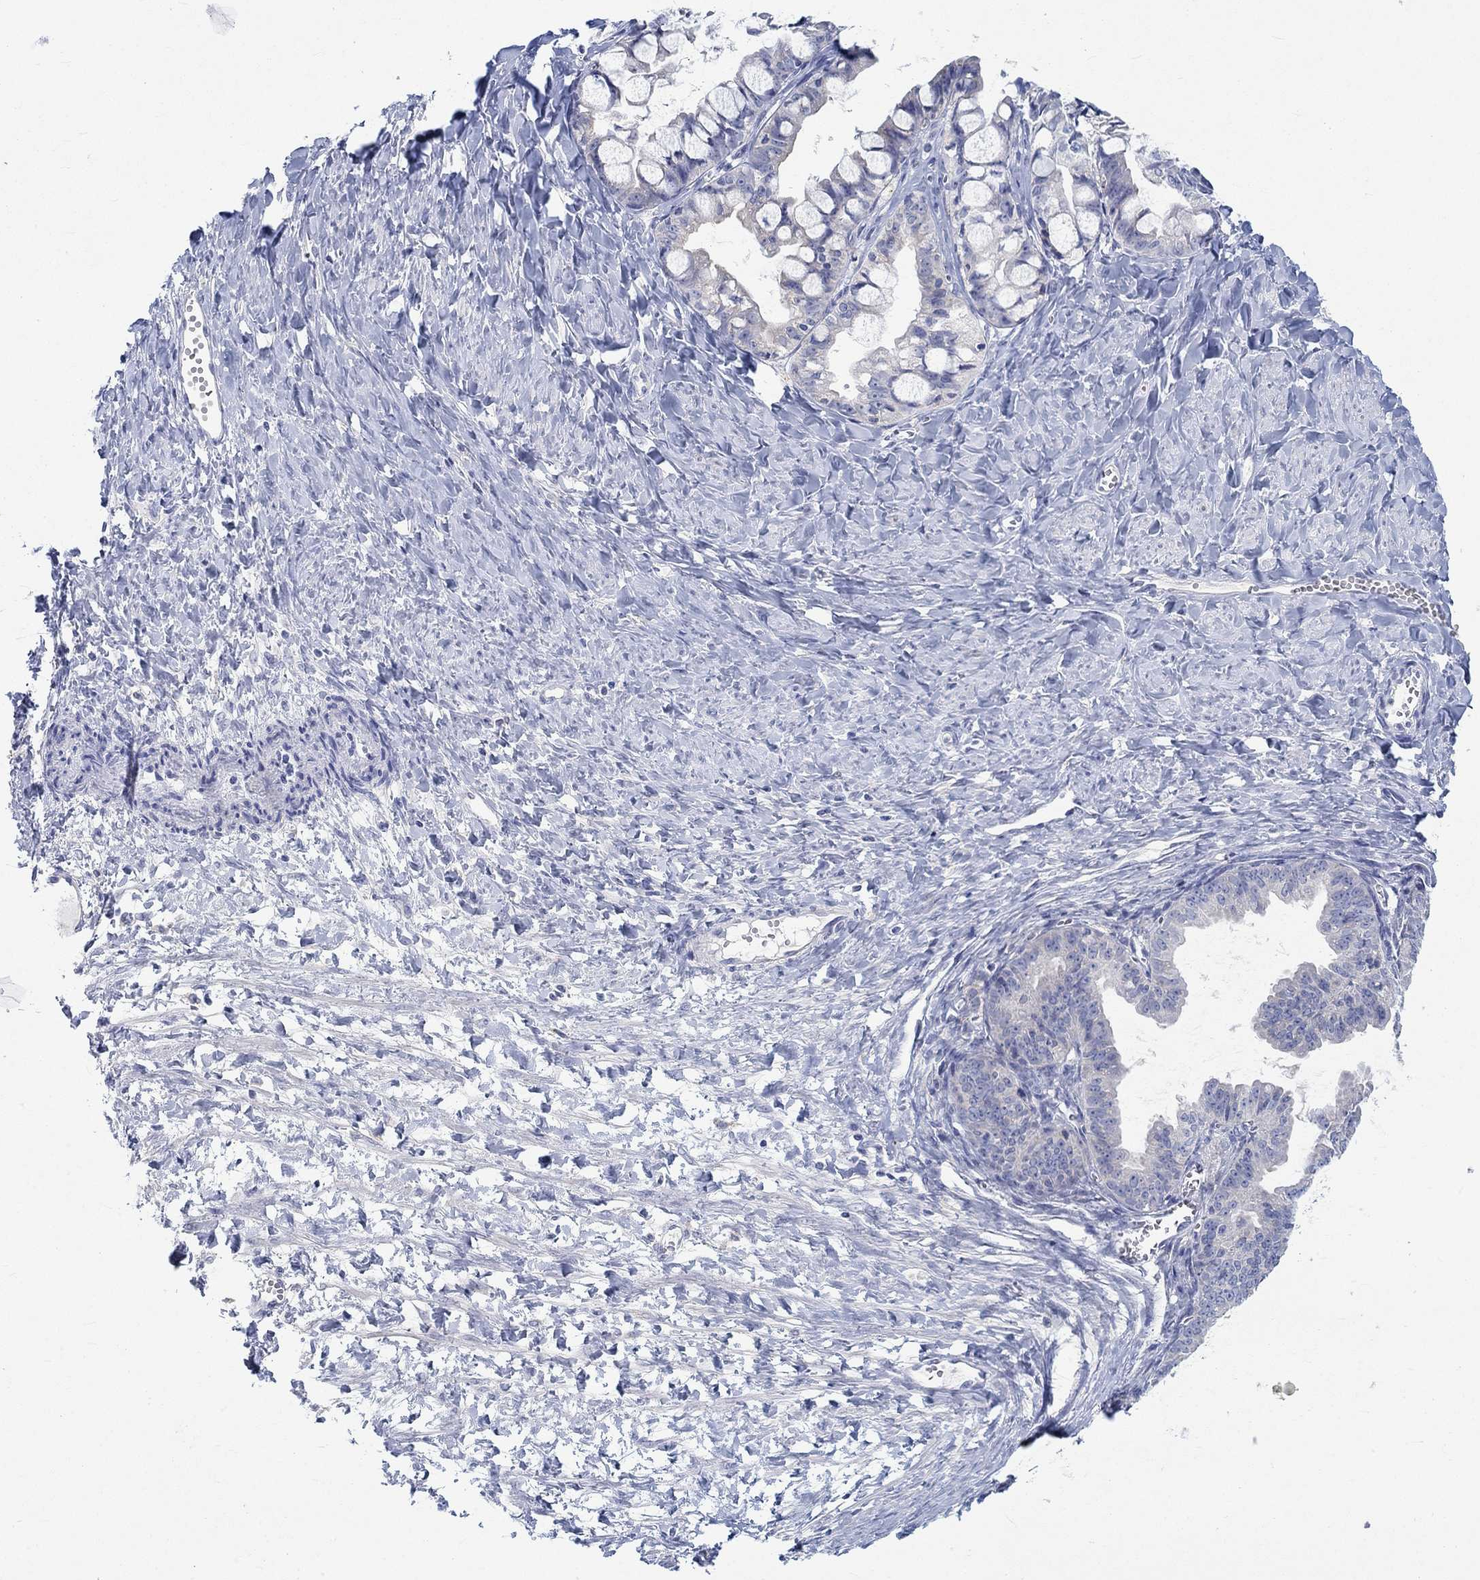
{"staining": {"intensity": "negative", "quantity": "none", "location": "none"}, "tissue": "ovarian cancer", "cell_type": "Tumor cells", "image_type": "cancer", "snomed": [{"axis": "morphology", "description": "Cystadenocarcinoma, mucinous, NOS"}, {"axis": "topography", "description": "Ovary"}], "caption": "DAB immunohistochemical staining of mucinous cystadenocarcinoma (ovarian) shows no significant positivity in tumor cells.", "gene": "NAV3", "patient": {"sex": "female", "age": 63}}